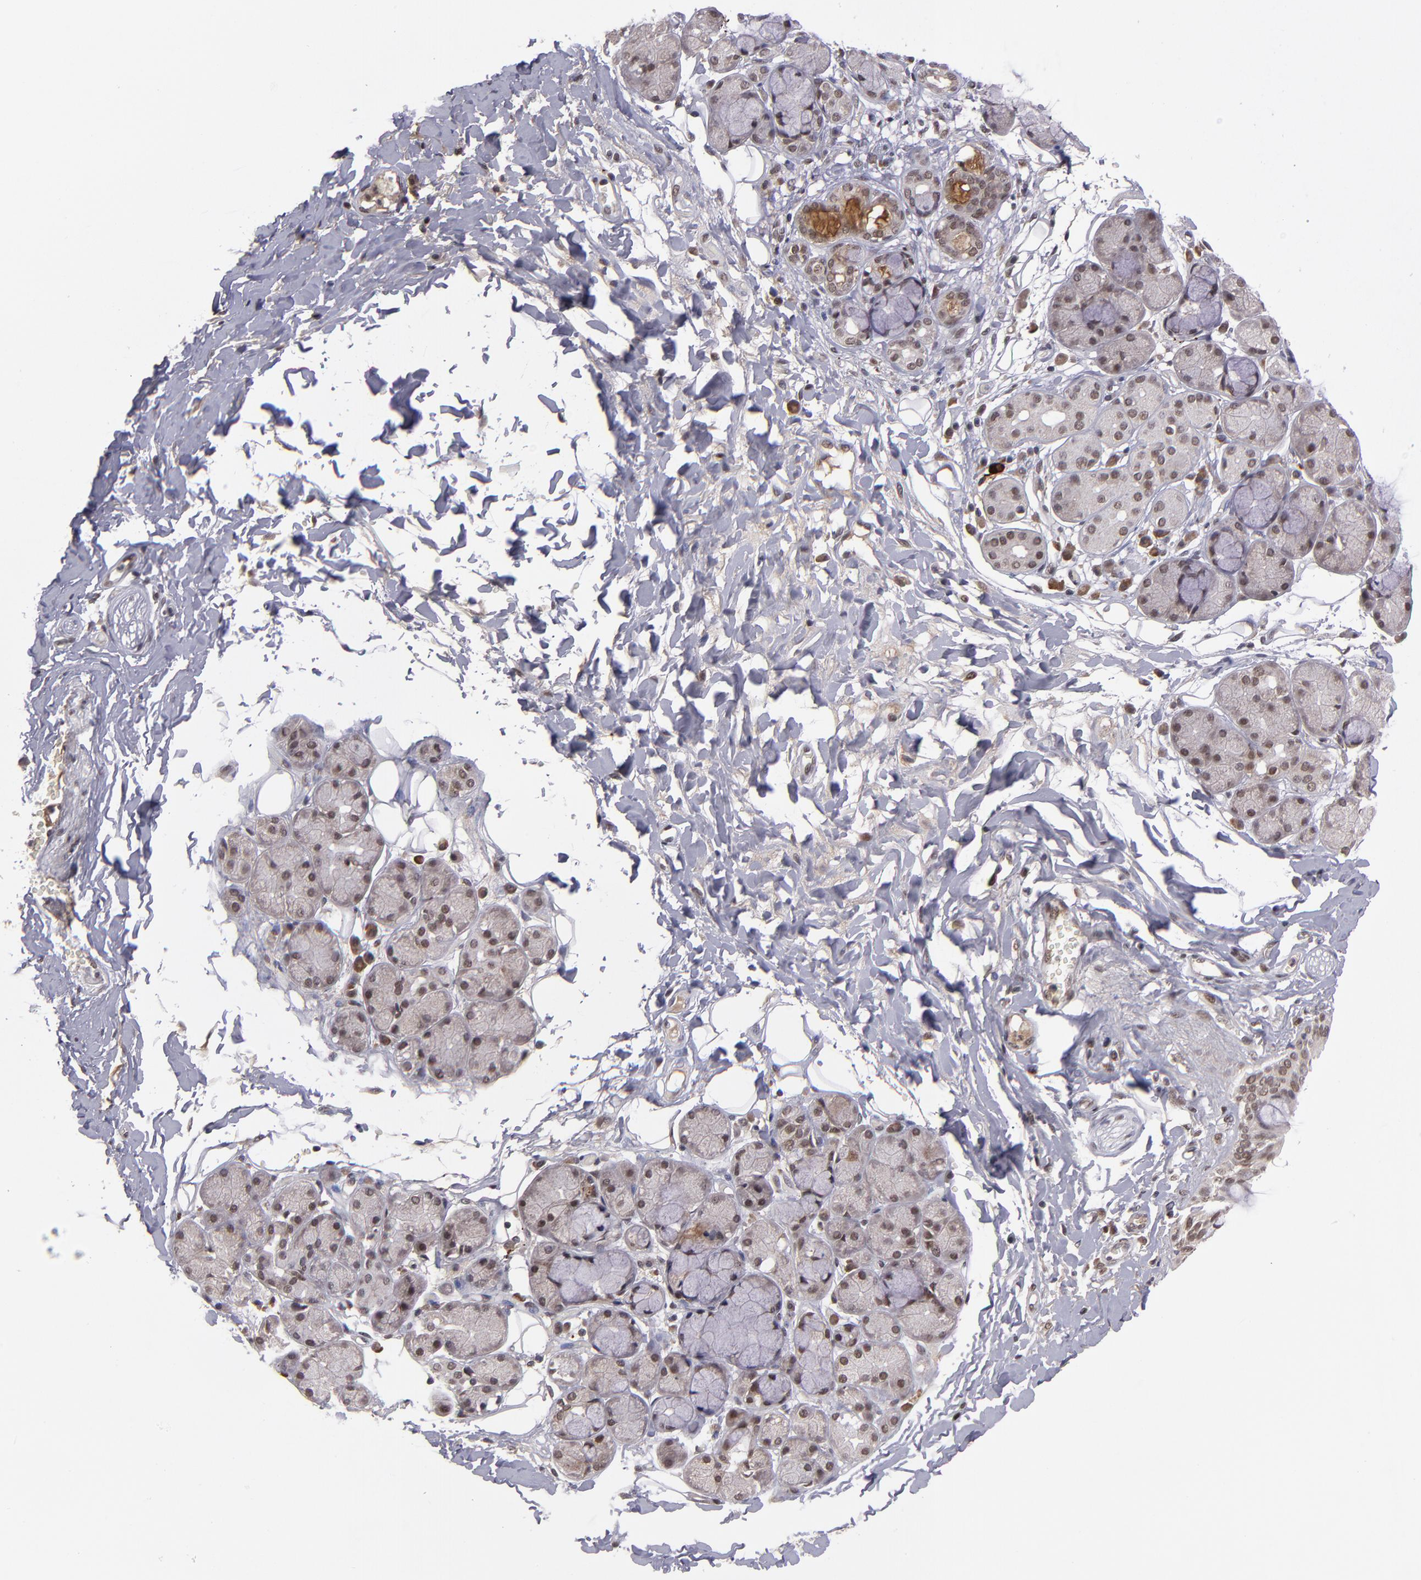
{"staining": {"intensity": "moderate", "quantity": ">75%", "location": "nuclear"}, "tissue": "salivary gland", "cell_type": "Glandular cells", "image_type": "normal", "snomed": [{"axis": "morphology", "description": "Normal tissue, NOS"}, {"axis": "topography", "description": "Skeletal muscle"}, {"axis": "topography", "description": "Oral tissue"}, {"axis": "topography", "description": "Salivary gland"}, {"axis": "topography", "description": "Peripheral nerve tissue"}], "caption": "Unremarkable salivary gland exhibits moderate nuclear staining in approximately >75% of glandular cells, visualized by immunohistochemistry. Nuclei are stained in blue.", "gene": "EP300", "patient": {"sex": "male", "age": 54}}